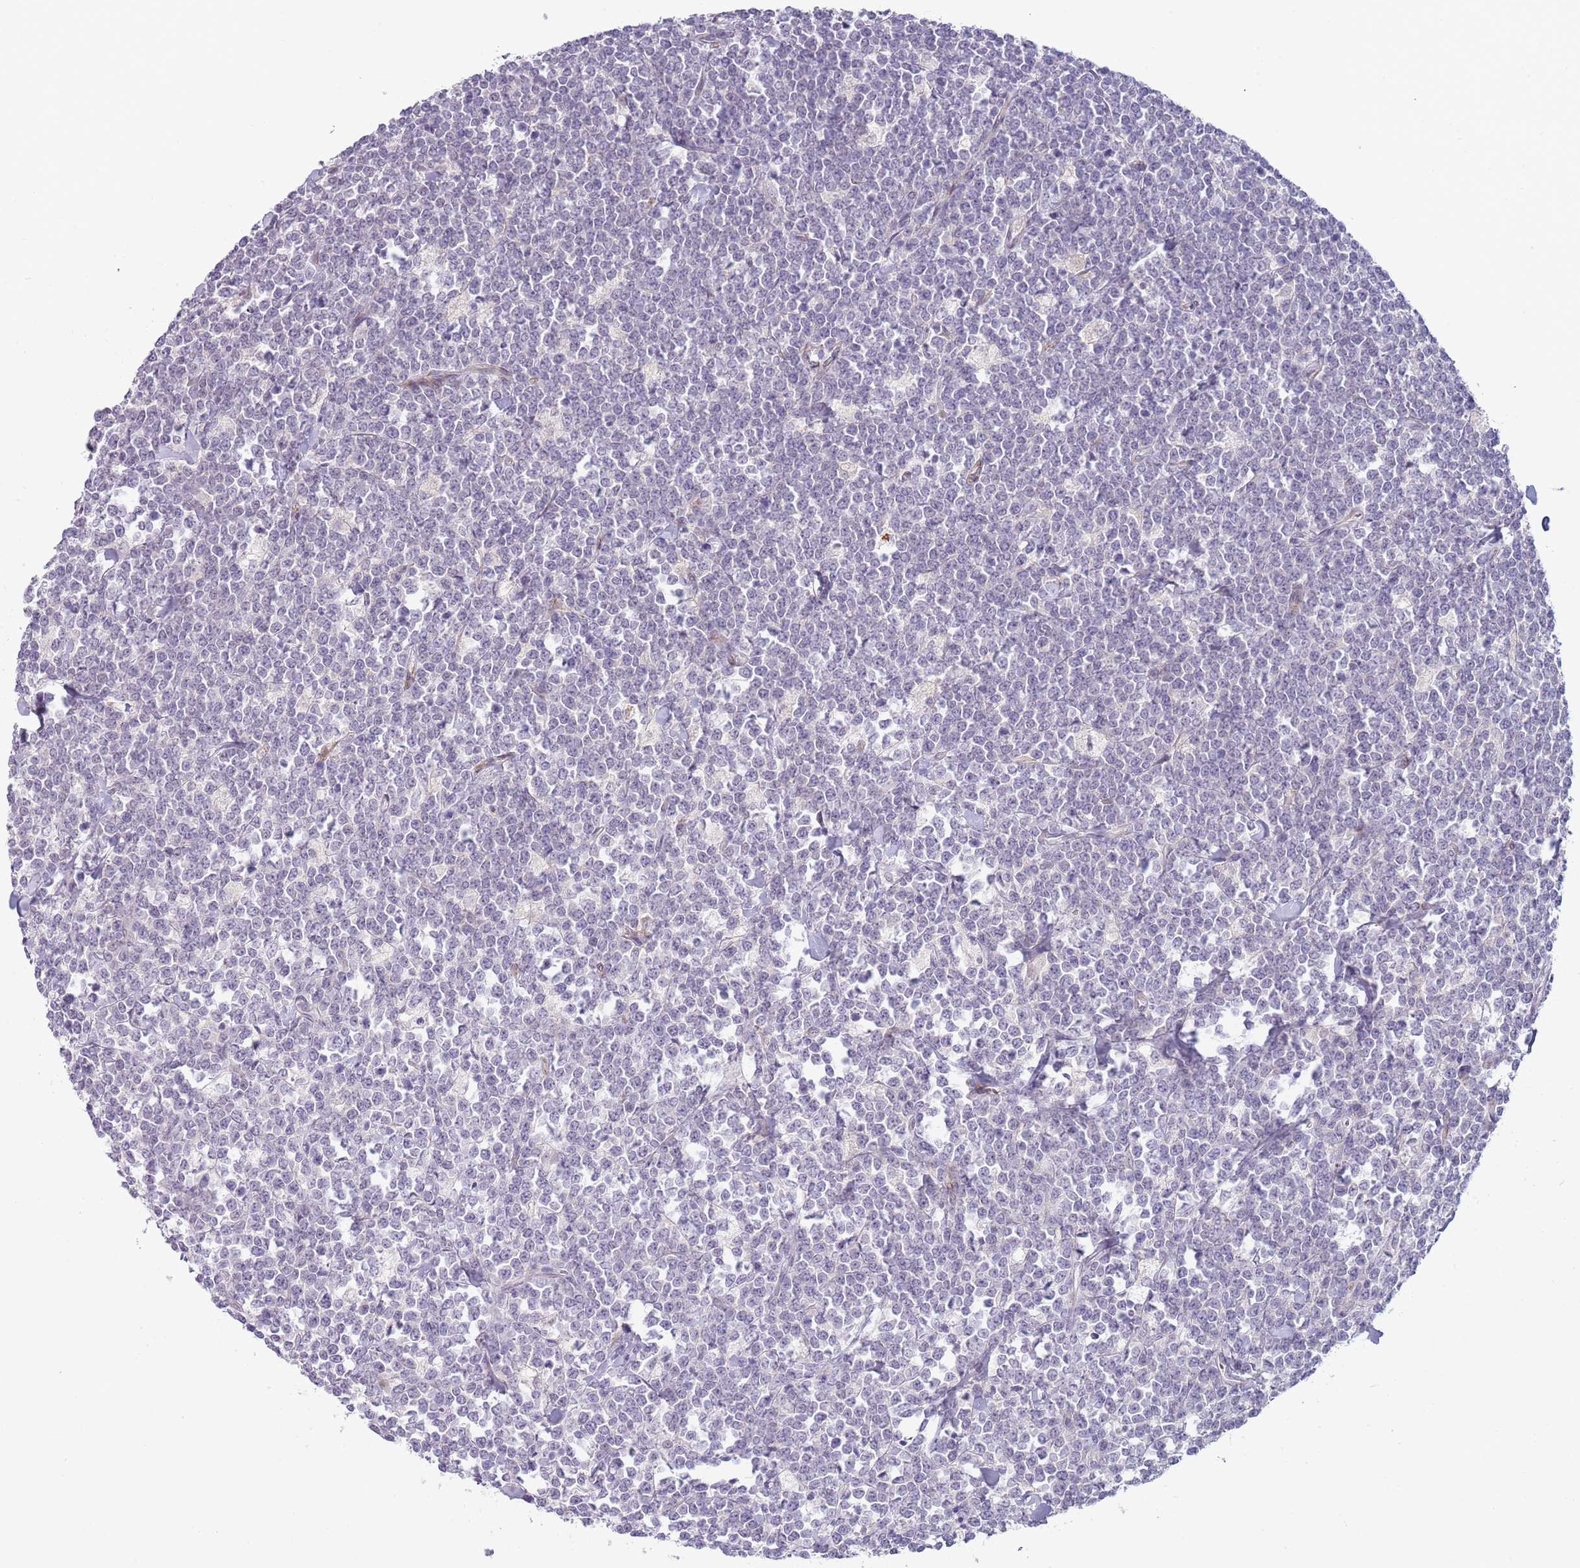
{"staining": {"intensity": "negative", "quantity": "none", "location": "none"}, "tissue": "lymphoma", "cell_type": "Tumor cells", "image_type": "cancer", "snomed": [{"axis": "morphology", "description": "Malignant lymphoma, non-Hodgkin's type, High grade"}, {"axis": "topography", "description": "Small intestine"}], "caption": "This is a image of IHC staining of high-grade malignant lymphoma, non-Hodgkin's type, which shows no staining in tumor cells.", "gene": "NBPF3", "patient": {"sex": "male", "age": 8}}